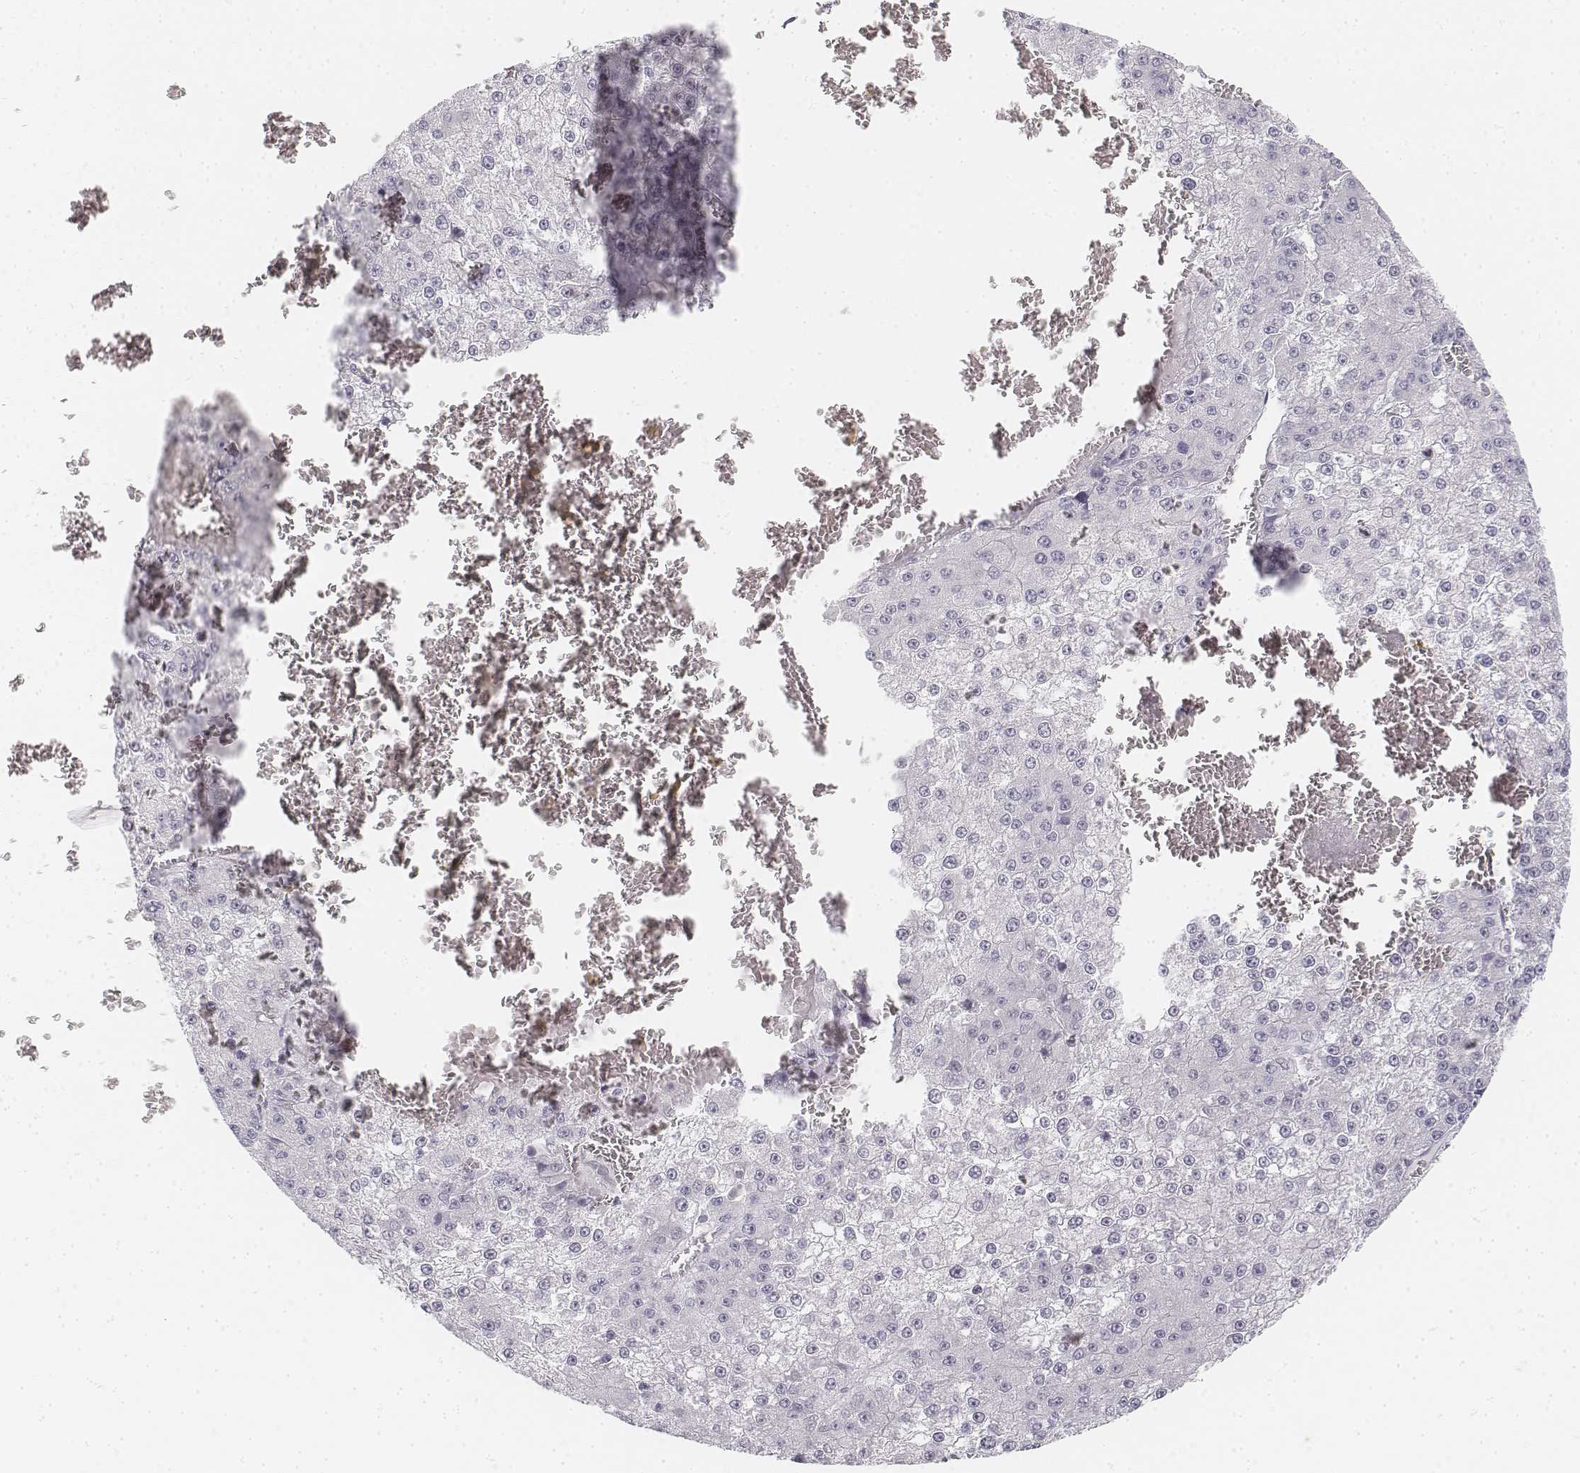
{"staining": {"intensity": "negative", "quantity": "none", "location": "none"}, "tissue": "liver cancer", "cell_type": "Tumor cells", "image_type": "cancer", "snomed": [{"axis": "morphology", "description": "Carcinoma, Hepatocellular, NOS"}, {"axis": "topography", "description": "Liver"}], "caption": "A high-resolution micrograph shows immunohistochemistry (IHC) staining of liver cancer, which reveals no significant expression in tumor cells. (Immunohistochemistry, brightfield microscopy, high magnification).", "gene": "KRT25", "patient": {"sex": "female", "age": 73}}